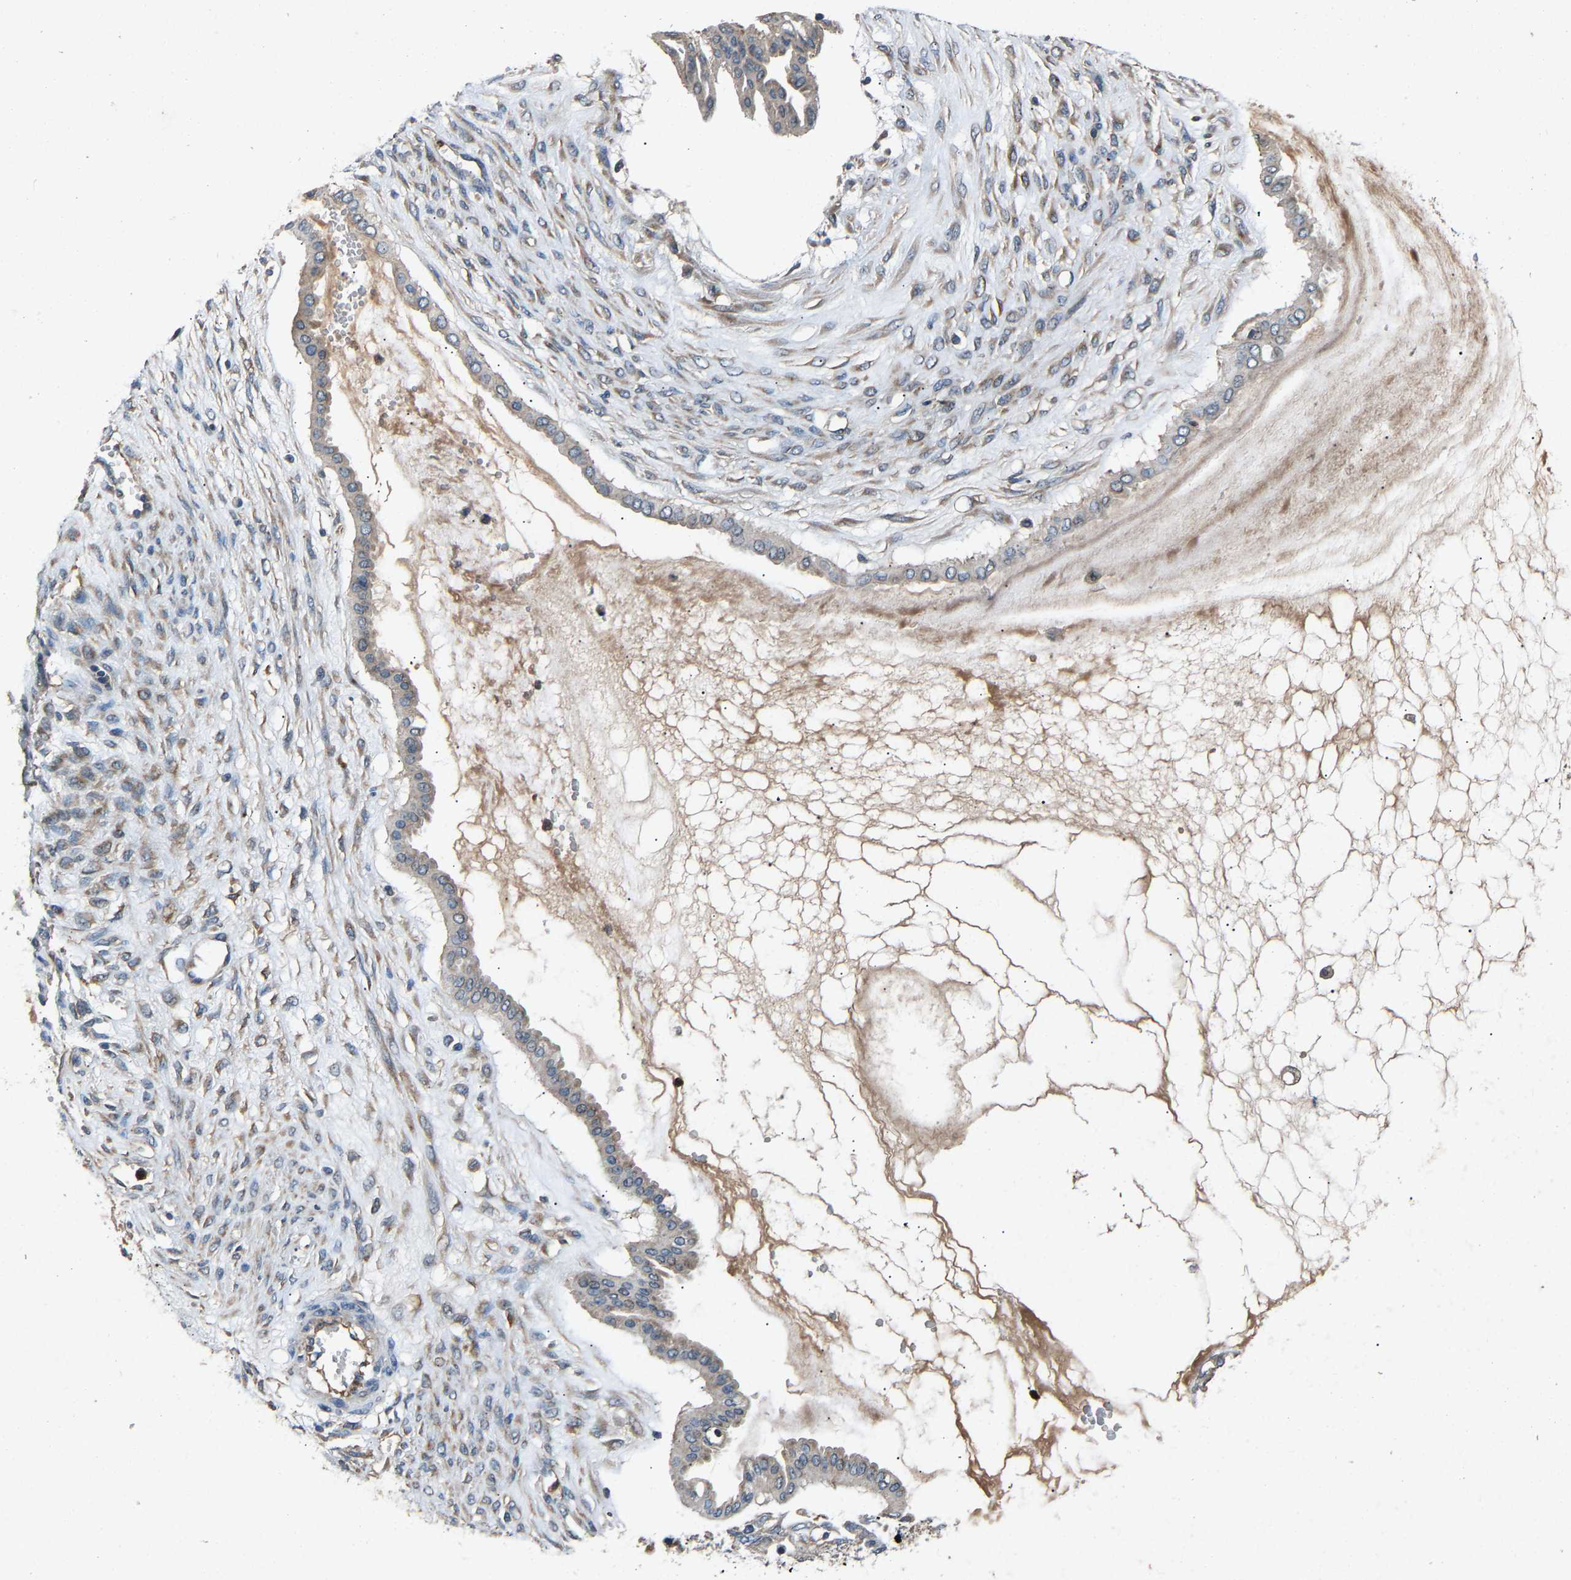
{"staining": {"intensity": "weak", "quantity": "25%-75%", "location": "cytoplasmic/membranous"}, "tissue": "ovarian cancer", "cell_type": "Tumor cells", "image_type": "cancer", "snomed": [{"axis": "morphology", "description": "Cystadenocarcinoma, mucinous, NOS"}, {"axis": "topography", "description": "Ovary"}], "caption": "High-power microscopy captured an immunohistochemistry (IHC) micrograph of ovarian cancer (mucinous cystadenocarcinoma), revealing weak cytoplasmic/membranous positivity in approximately 25%-75% of tumor cells. The staining was performed using DAB (3,3'-diaminobenzidine) to visualize the protein expression in brown, while the nuclei were stained in blue with hematoxylin (Magnification: 20x).", "gene": "PPID", "patient": {"sex": "female", "age": 73}}